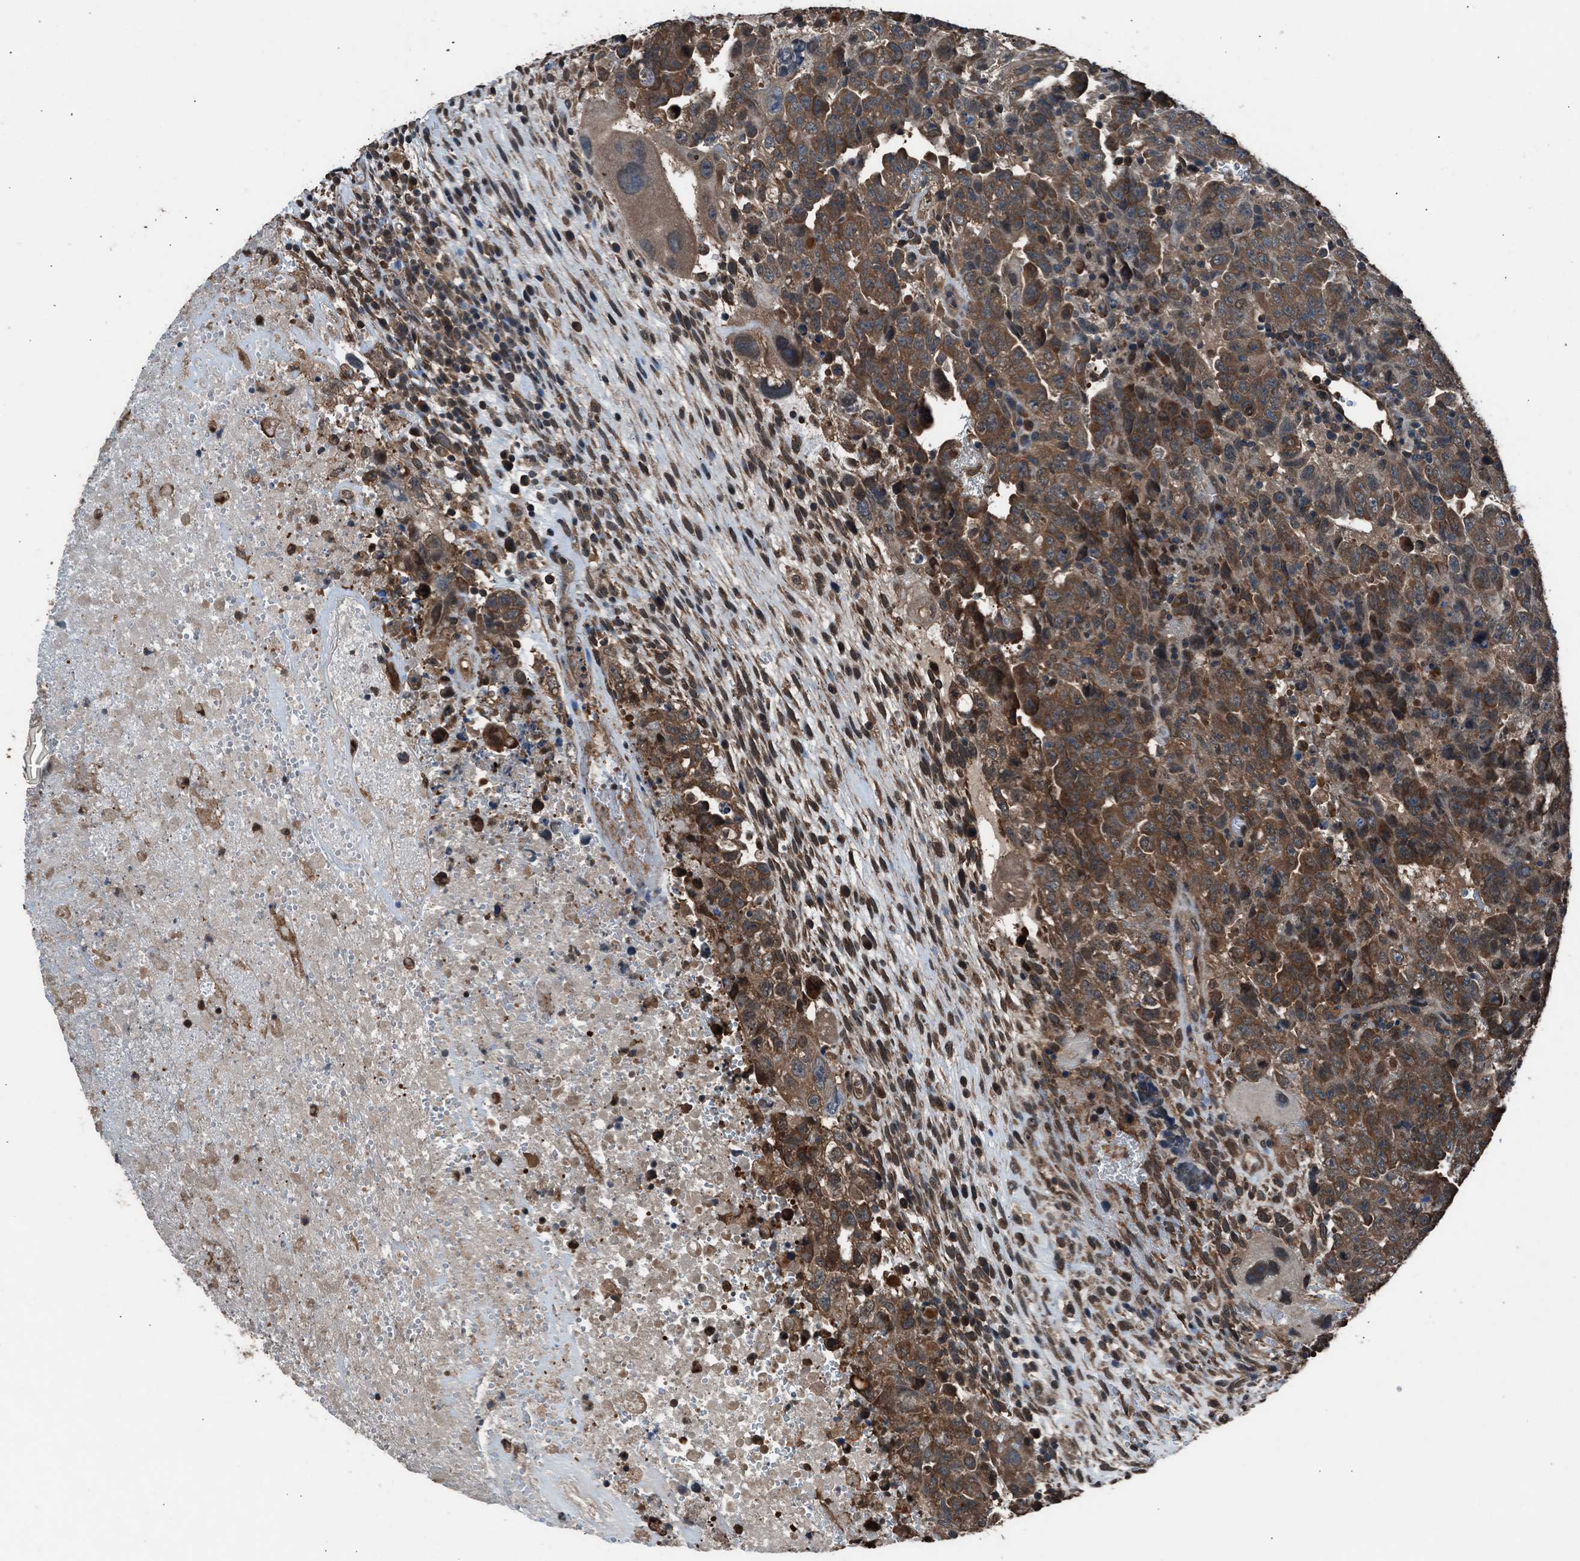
{"staining": {"intensity": "moderate", "quantity": ">75%", "location": "cytoplasmic/membranous"}, "tissue": "testis cancer", "cell_type": "Tumor cells", "image_type": "cancer", "snomed": [{"axis": "morphology", "description": "Carcinoma, Embryonal, NOS"}, {"axis": "topography", "description": "Testis"}], "caption": "There is medium levels of moderate cytoplasmic/membranous positivity in tumor cells of embryonal carcinoma (testis), as demonstrated by immunohistochemical staining (brown color).", "gene": "YWHAG", "patient": {"sex": "male", "age": 28}}